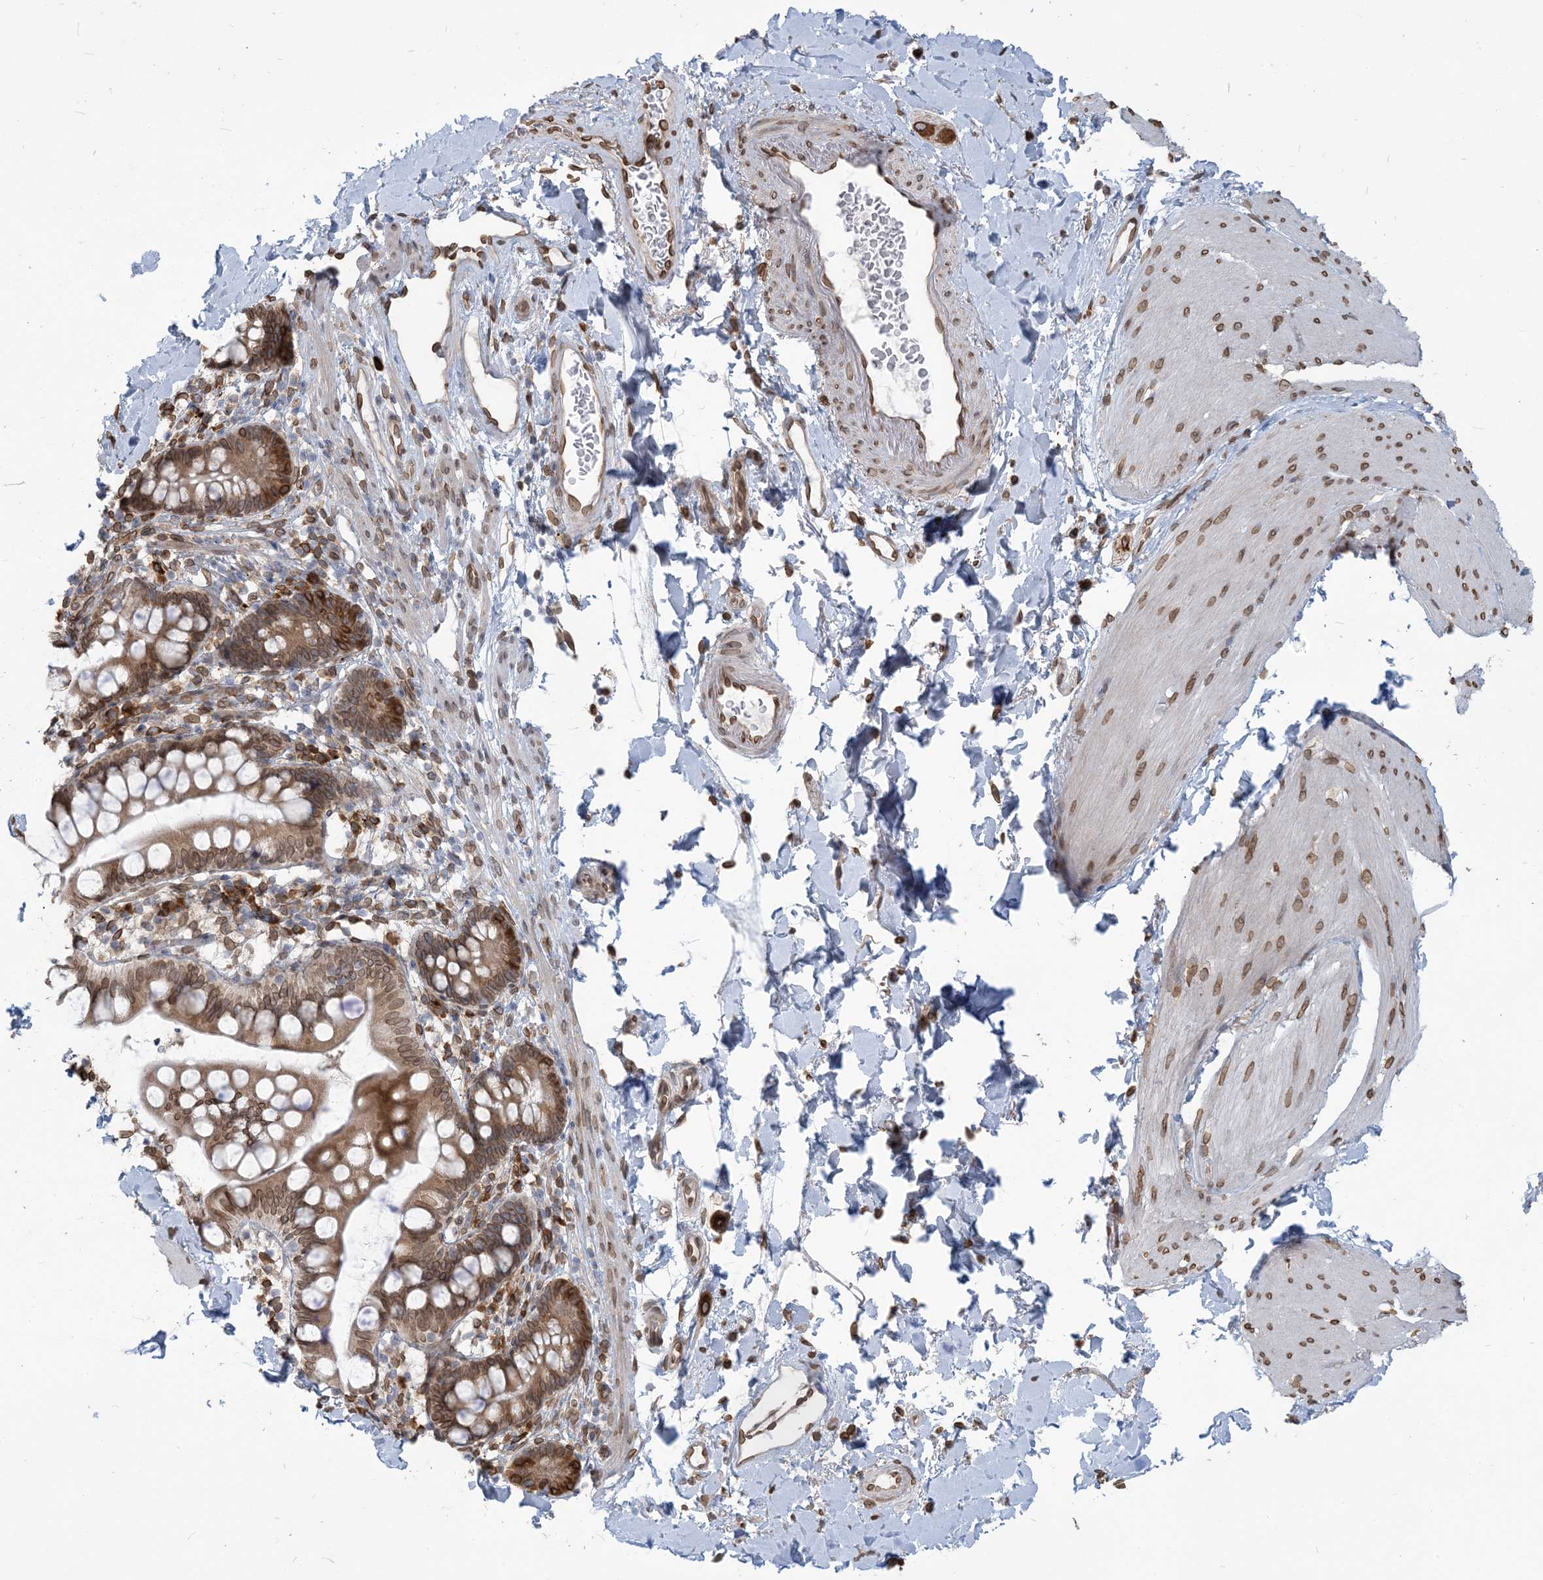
{"staining": {"intensity": "moderate", "quantity": ">75%", "location": "cytoplasmic/membranous,nuclear"}, "tissue": "smooth muscle", "cell_type": "Smooth muscle cells", "image_type": "normal", "snomed": [{"axis": "morphology", "description": "Normal tissue, NOS"}, {"axis": "topography", "description": "Smooth muscle"}, {"axis": "topography", "description": "Small intestine"}], "caption": "High-power microscopy captured an immunohistochemistry (IHC) photomicrograph of unremarkable smooth muscle, revealing moderate cytoplasmic/membranous,nuclear positivity in about >75% of smooth muscle cells.", "gene": "WWP1", "patient": {"sex": "female", "age": 84}}